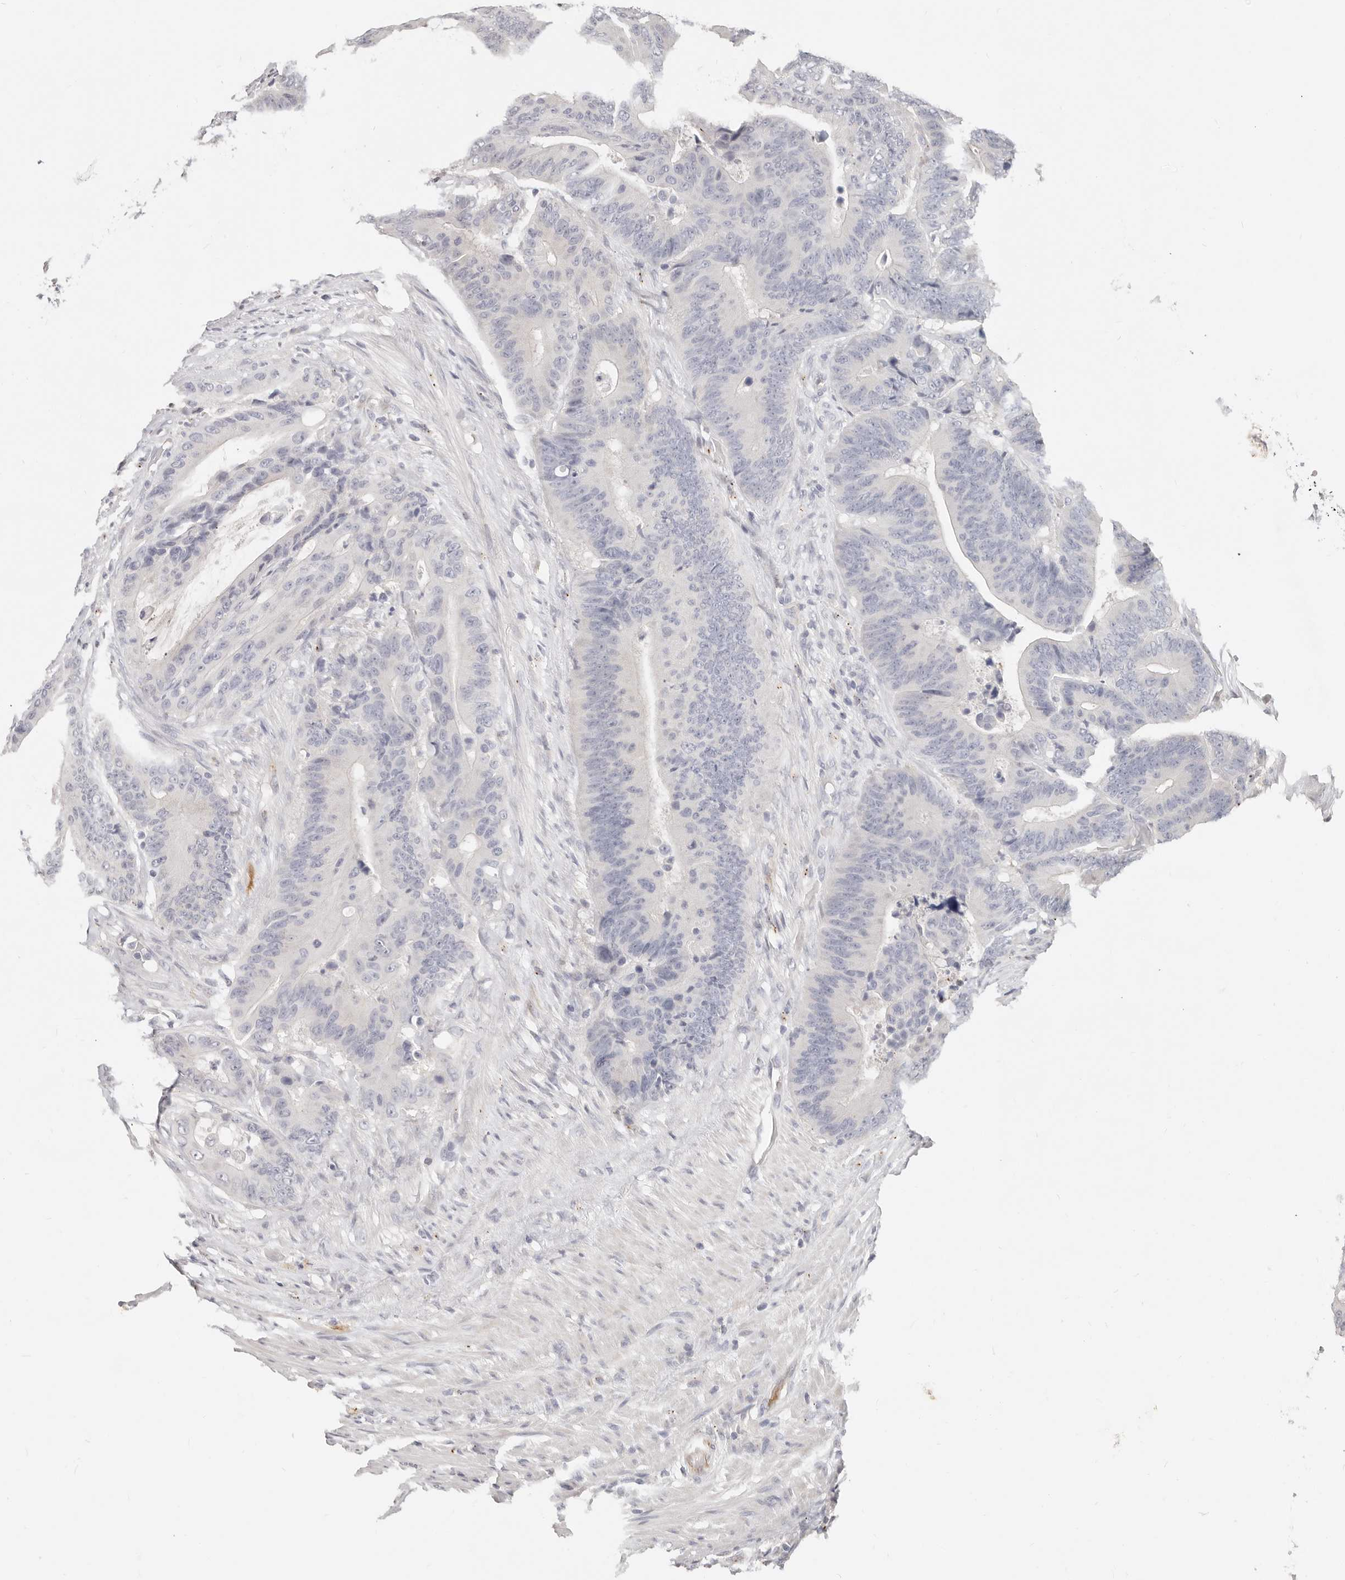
{"staining": {"intensity": "negative", "quantity": "none", "location": "none"}, "tissue": "colorectal cancer", "cell_type": "Tumor cells", "image_type": "cancer", "snomed": [{"axis": "morphology", "description": "Adenocarcinoma, NOS"}, {"axis": "topography", "description": "Colon"}], "caption": "An immunohistochemistry histopathology image of colorectal cancer (adenocarcinoma) is shown. There is no staining in tumor cells of colorectal cancer (adenocarcinoma). The staining is performed using DAB (3,3'-diaminobenzidine) brown chromogen with nuclei counter-stained in using hematoxylin.", "gene": "ZRANB1", "patient": {"sex": "male", "age": 83}}